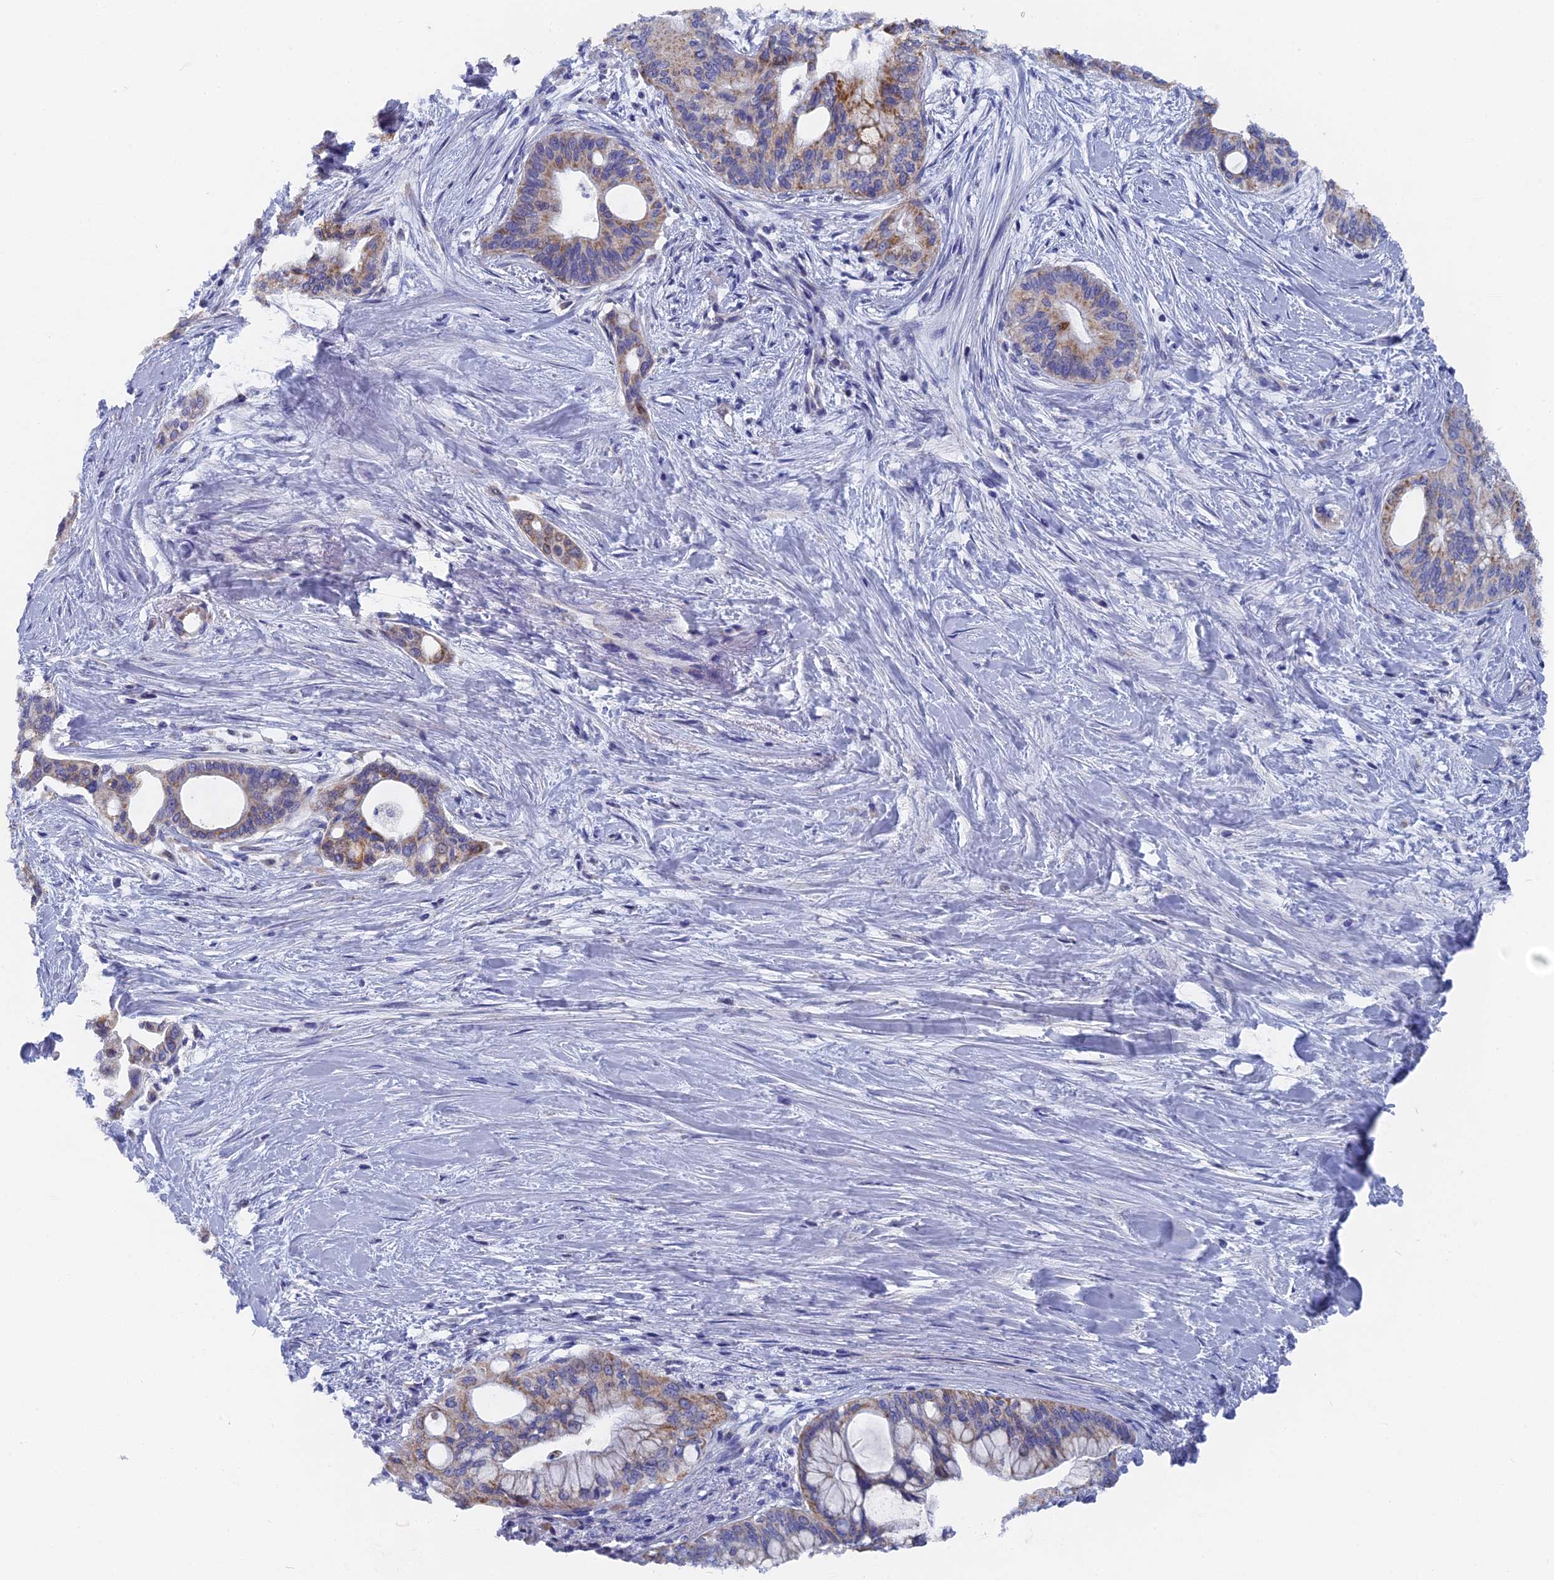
{"staining": {"intensity": "moderate", "quantity": "25%-75%", "location": "cytoplasmic/membranous"}, "tissue": "pancreatic cancer", "cell_type": "Tumor cells", "image_type": "cancer", "snomed": [{"axis": "morphology", "description": "Adenocarcinoma, NOS"}, {"axis": "topography", "description": "Pancreas"}], "caption": "Protein staining of pancreatic cancer tissue shows moderate cytoplasmic/membranous positivity in approximately 25%-75% of tumor cells. (Brightfield microscopy of DAB IHC at high magnification).", "gene": "HIGD1A", "patient": {"sex": "male", "age": 46}}